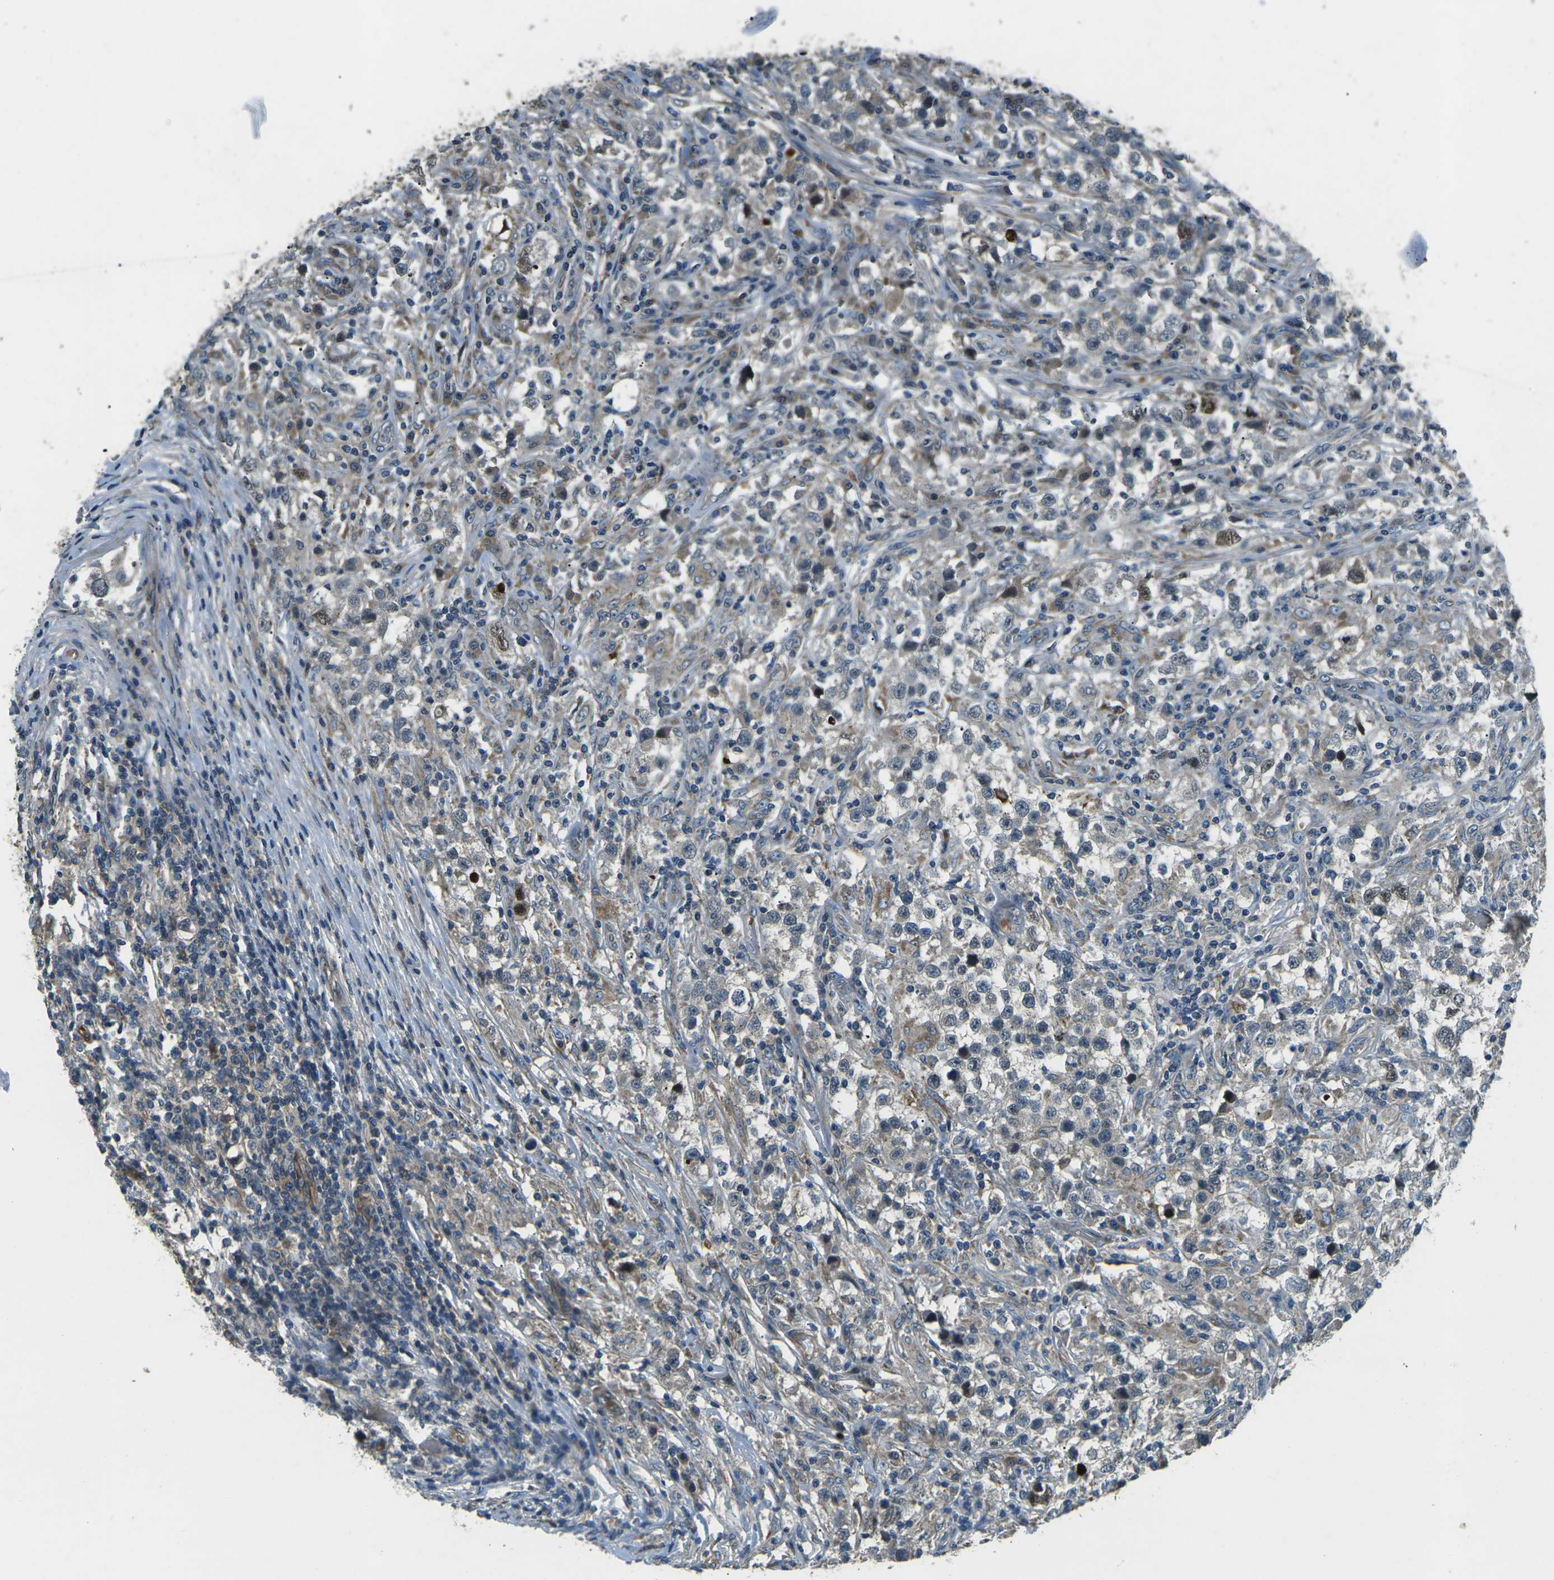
{"staining": {"intensity": "weak", "quantity": "25%-75%", "location": "cytoplasmic/membranous"}, "tissue": "testis cancer", "cell_type": "Tumor cells", "image_type": "cancer", "snomed": [{"axis": "morphology", "description": "Carcinoma, Embryonal, NOS"}, {"axis": "topography", "description": "Testis"}], "caption": "This image displays IHC staining of testis embryonal carcinoma, with low weak cytoplasmic/membranous positivity in about 25%-75% of tumor cells.", "gene": "AFAP1", "patient": {"sex": "male", "age": 21}}